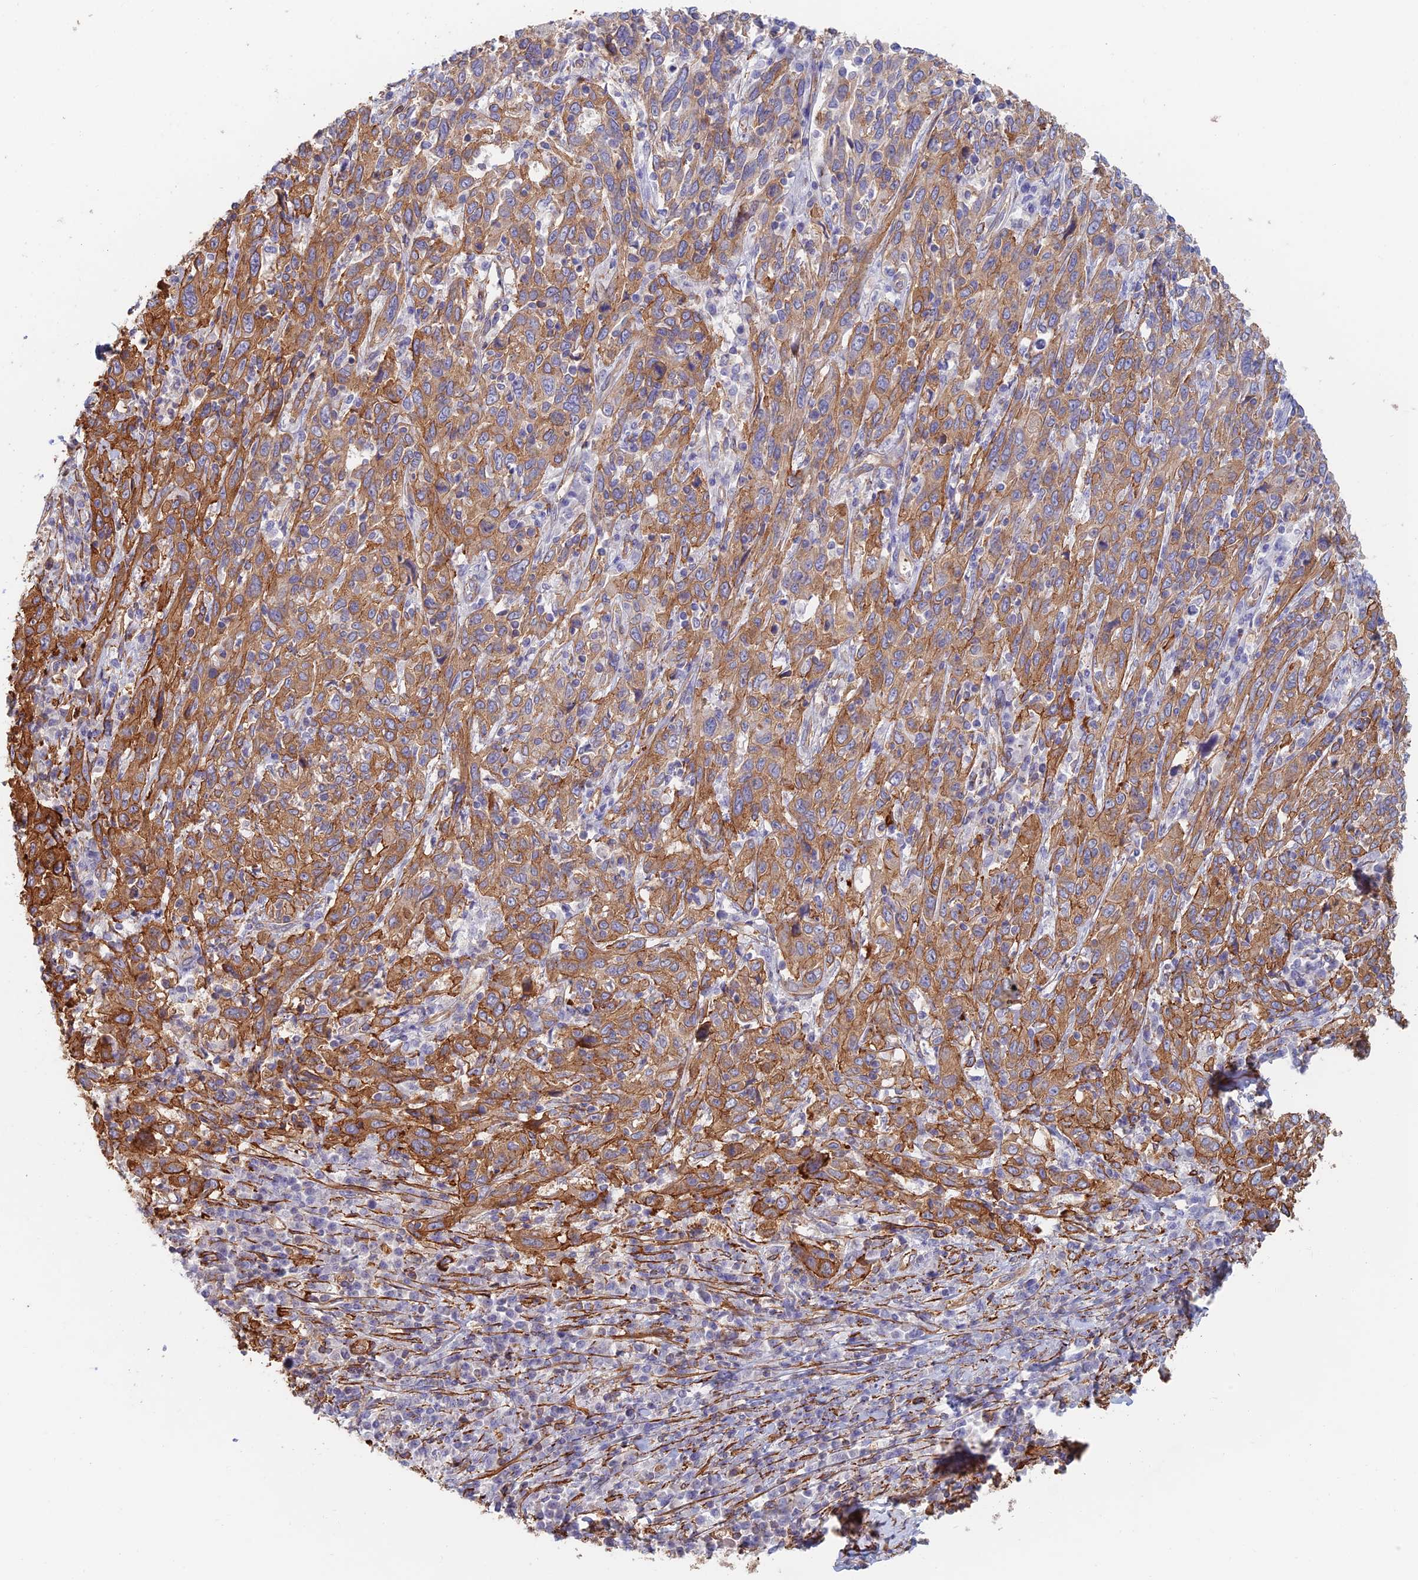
{"staining": {"intensity": "moderate", "quantity": ">75%", "location": "cytoplasmic/membranous"}, "tissue": "cervical cancer", "cell_type": "Tumor cells", "image_type": "cancer", "snomed": [{"axis": "morphology", "description": "Squamous cell carcinoma, NOS"}, {"axis": "topography", "description": "Cervix"}], "caption": "Immunohistochemical staining of cervical squamous cell carcinoma reveals medium levels of moderate cytoplasmic/membranous protein staining in about >75% of tumor cells.", "gene": "PAK4", "patient": {"sex": "female", "age": 46}}